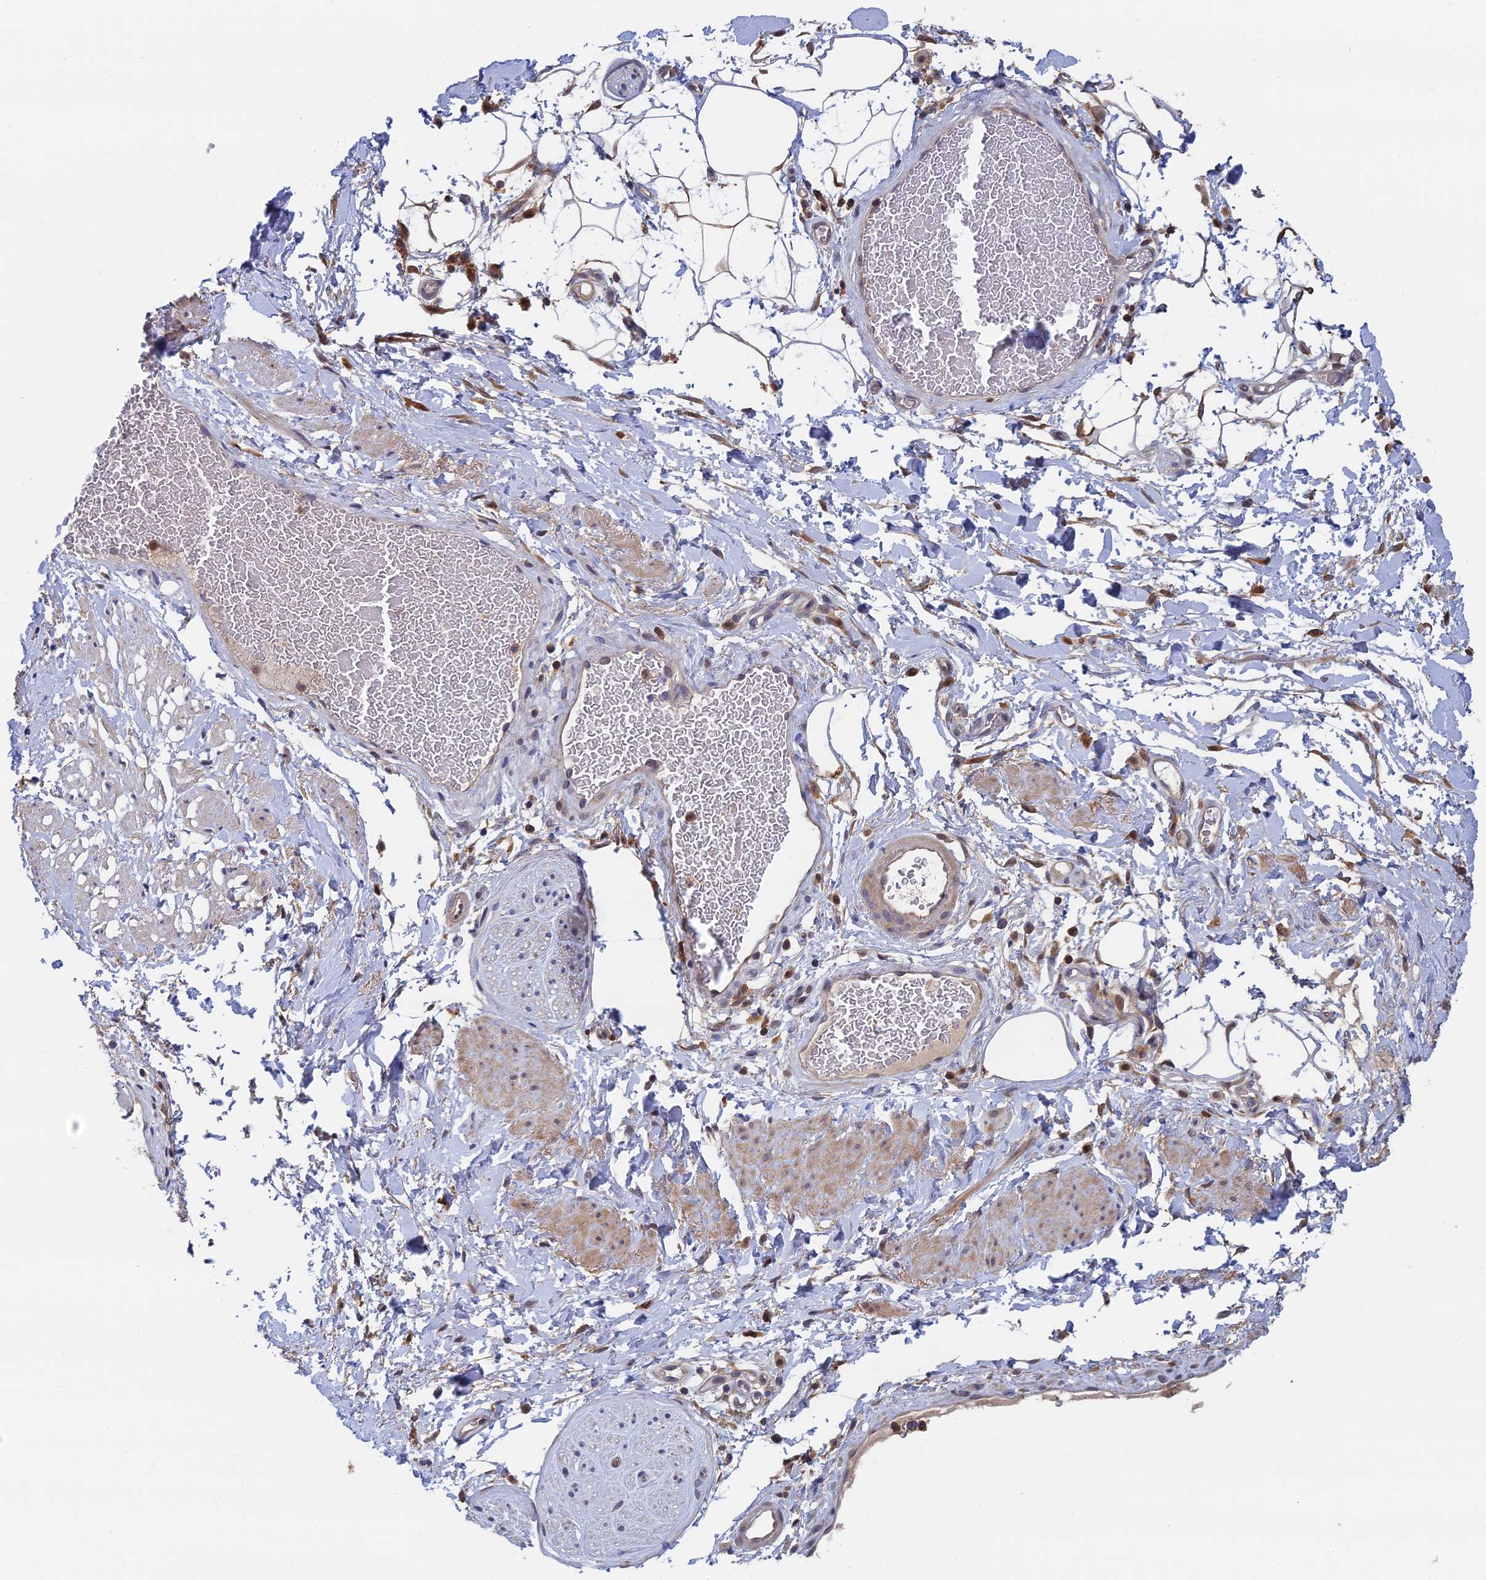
{"staining": {"intensity": "weak", "quantity": "25%-75%", "location": "cytoplasmic/membranous"}, "tissue": "adipose tissue", "cell_type": "Adipocytes", "image_type": "normal", "snomed": [{"axis": "morphology", "description": "Normal tissue, NOS"}, {"axis": "morphology", "description": "Adenocarcinoma, NOS"}, {"axis": "topography", "description": "Rectum"}, {"axis": "topography", "description": "Vagina"}, {"axis": "topography", "description": "Peripheral nerve tissue"}], "caption": "Immunohistochemistry (IHC) of benign human adipose tissue displays low levels of weak cytoplasmic/membranous positivity in about 25%-75% of adipocytes.", "gene": "BLVRA", "patient": {"sex": "female", "age": 71}}